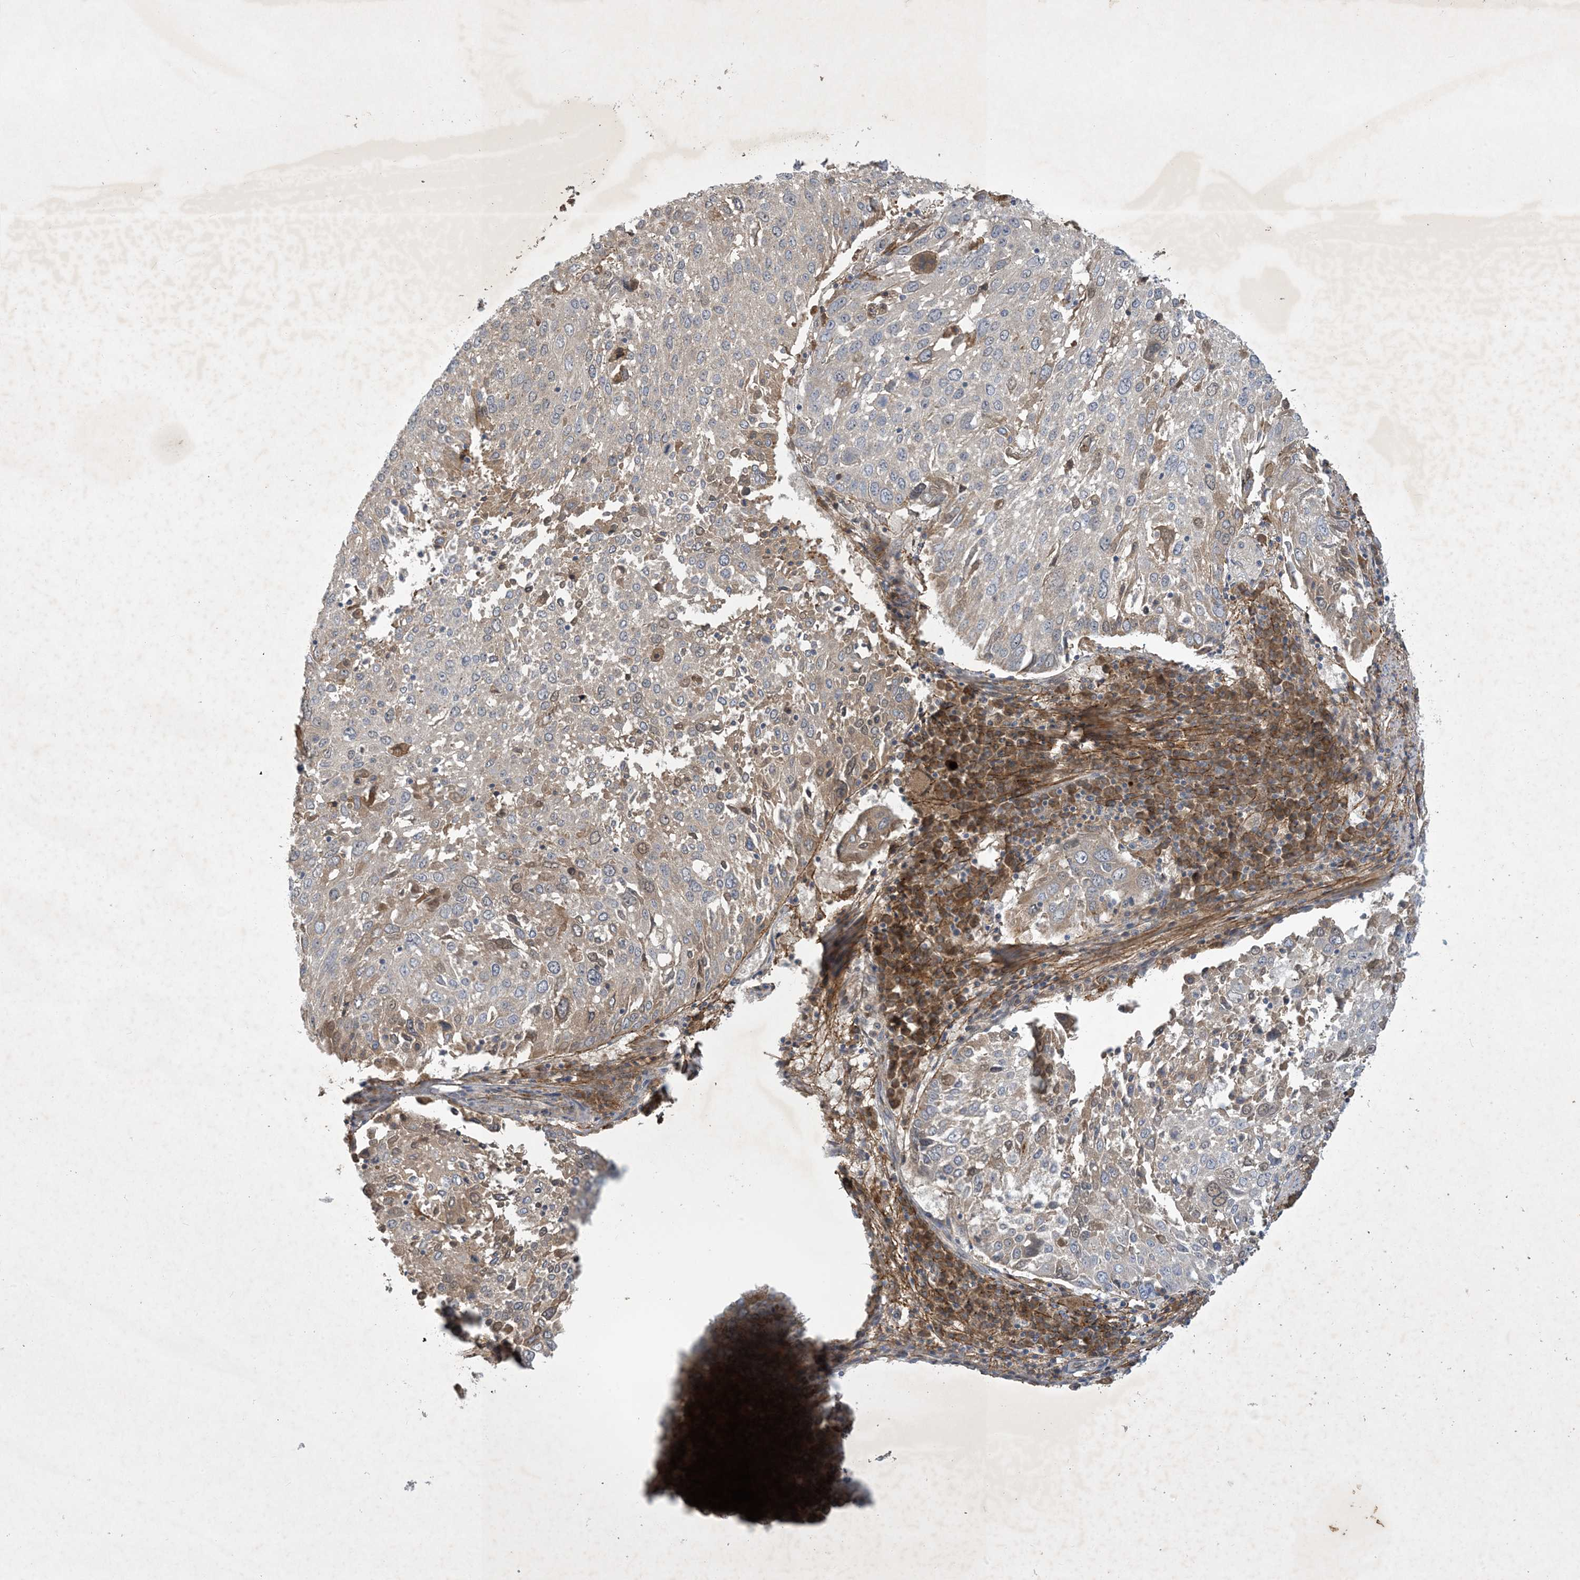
{"staining": {"intensity": "weak", "quantity": "<25%", "location": "cytoplasmic/membranous"}, "tissue": "lung cancer", "cell_type": "Tumor cells", "image_type": "cancer", "snomed": [{"axis": "morphology", "description": "Squamous cell carcinoma, NOS"}, {"axis": "topography", "description": "Lung"}], "caption": "Protein analysis of lung cancer shows no significant expression in tumor cells.", "gene": "MRPS18A", "patient": {"sex": "male", "age": 65}}